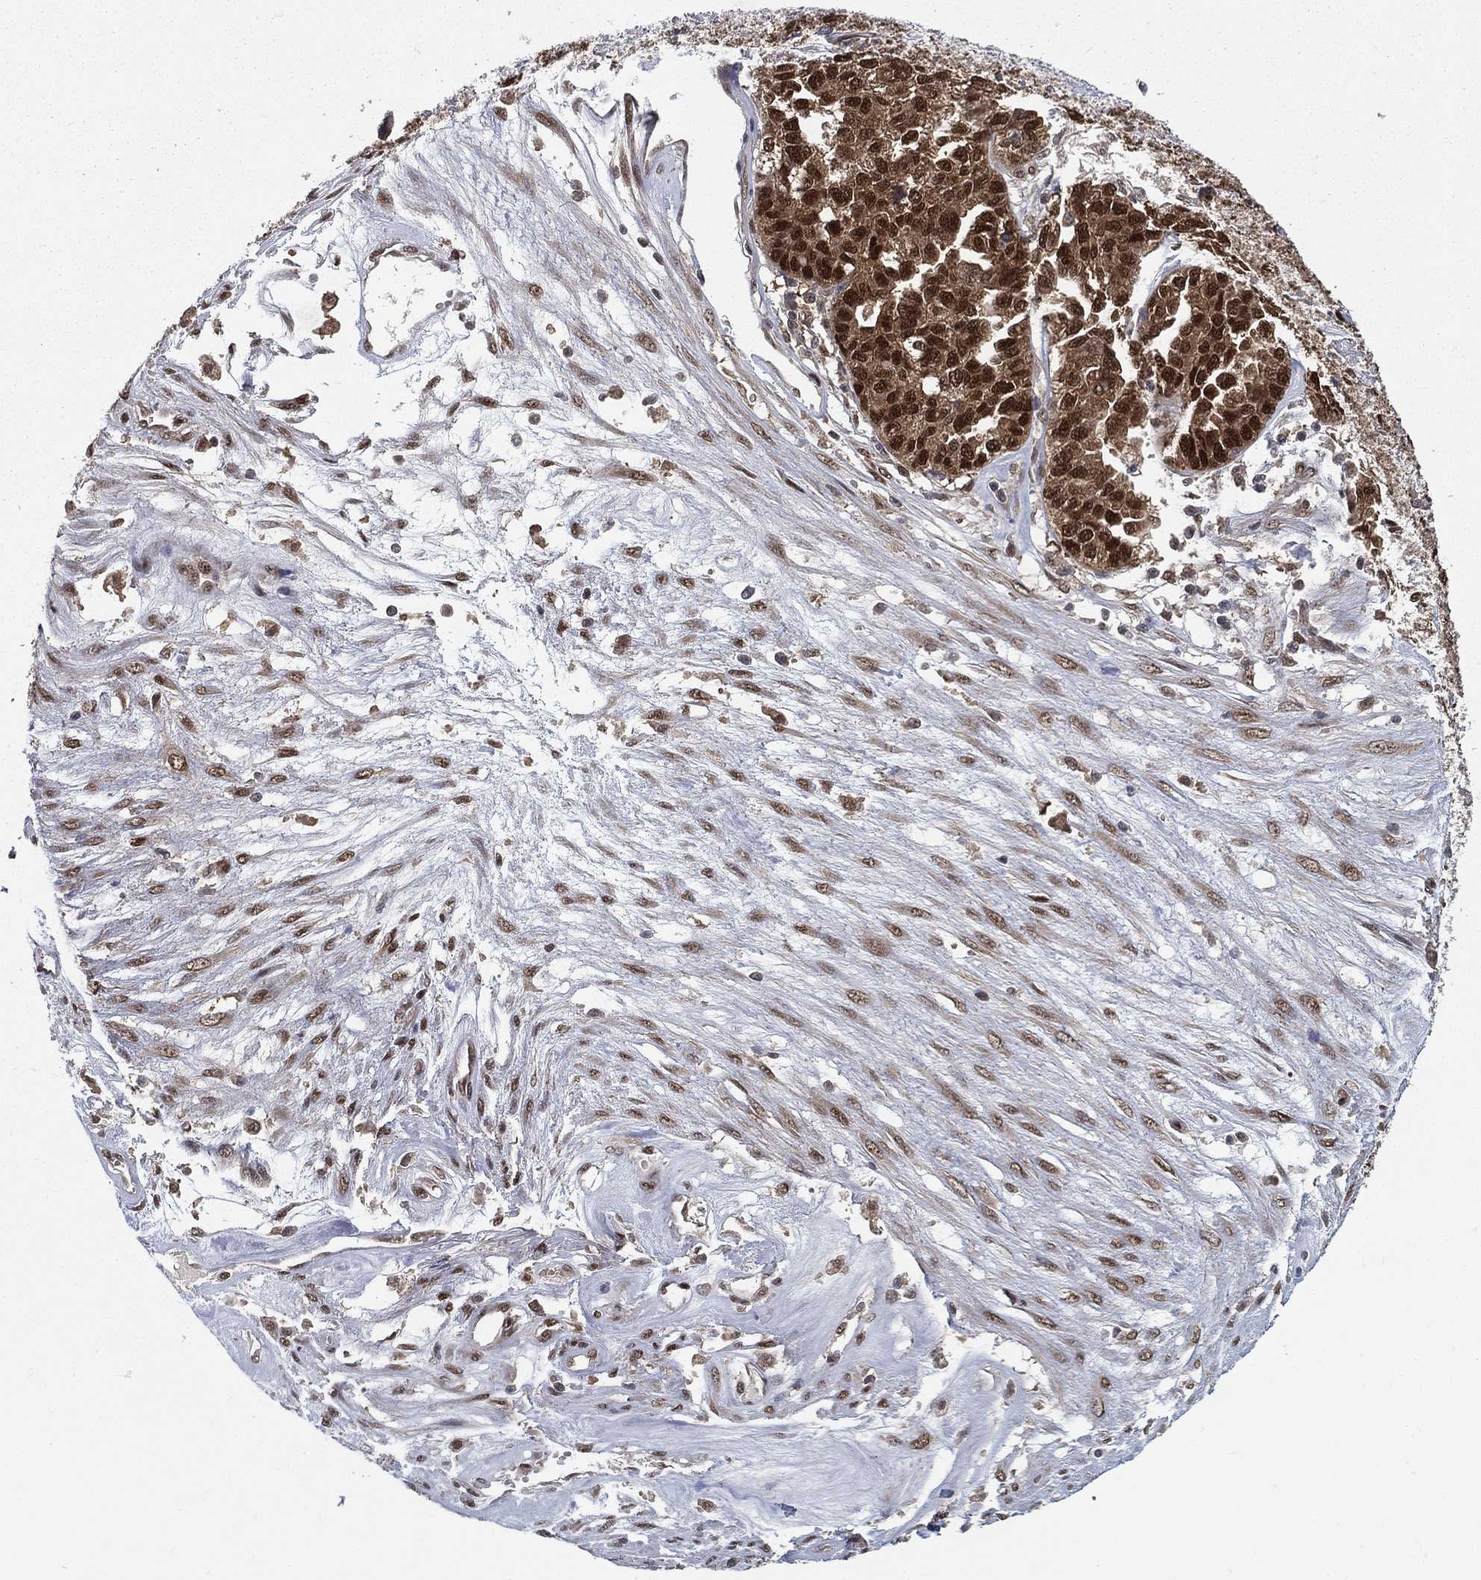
{"staining": {"intensity": "strong", "quantity": ">75%", "location": "cytoplasmic/membranous,nuclear"}, "tissue": "ovarian cancer", "cell_type": "Tumor cells", "image_type": "cancer", "snomed": [{"axis": "morphology", "description": "Cystadenocarcinoma, serous, NOS"}, {"axis": "topography", "description": "Ovary"}], "caption": "Protein expression by immunohistochemistry shows strong cytoplasmic/membranous and nuclear staining in about >75% of tumor cells in serous cystadenocarcinoma (ovarian).", "gene": "CARM1", "patient": {"sex": "female", "age": 87}}